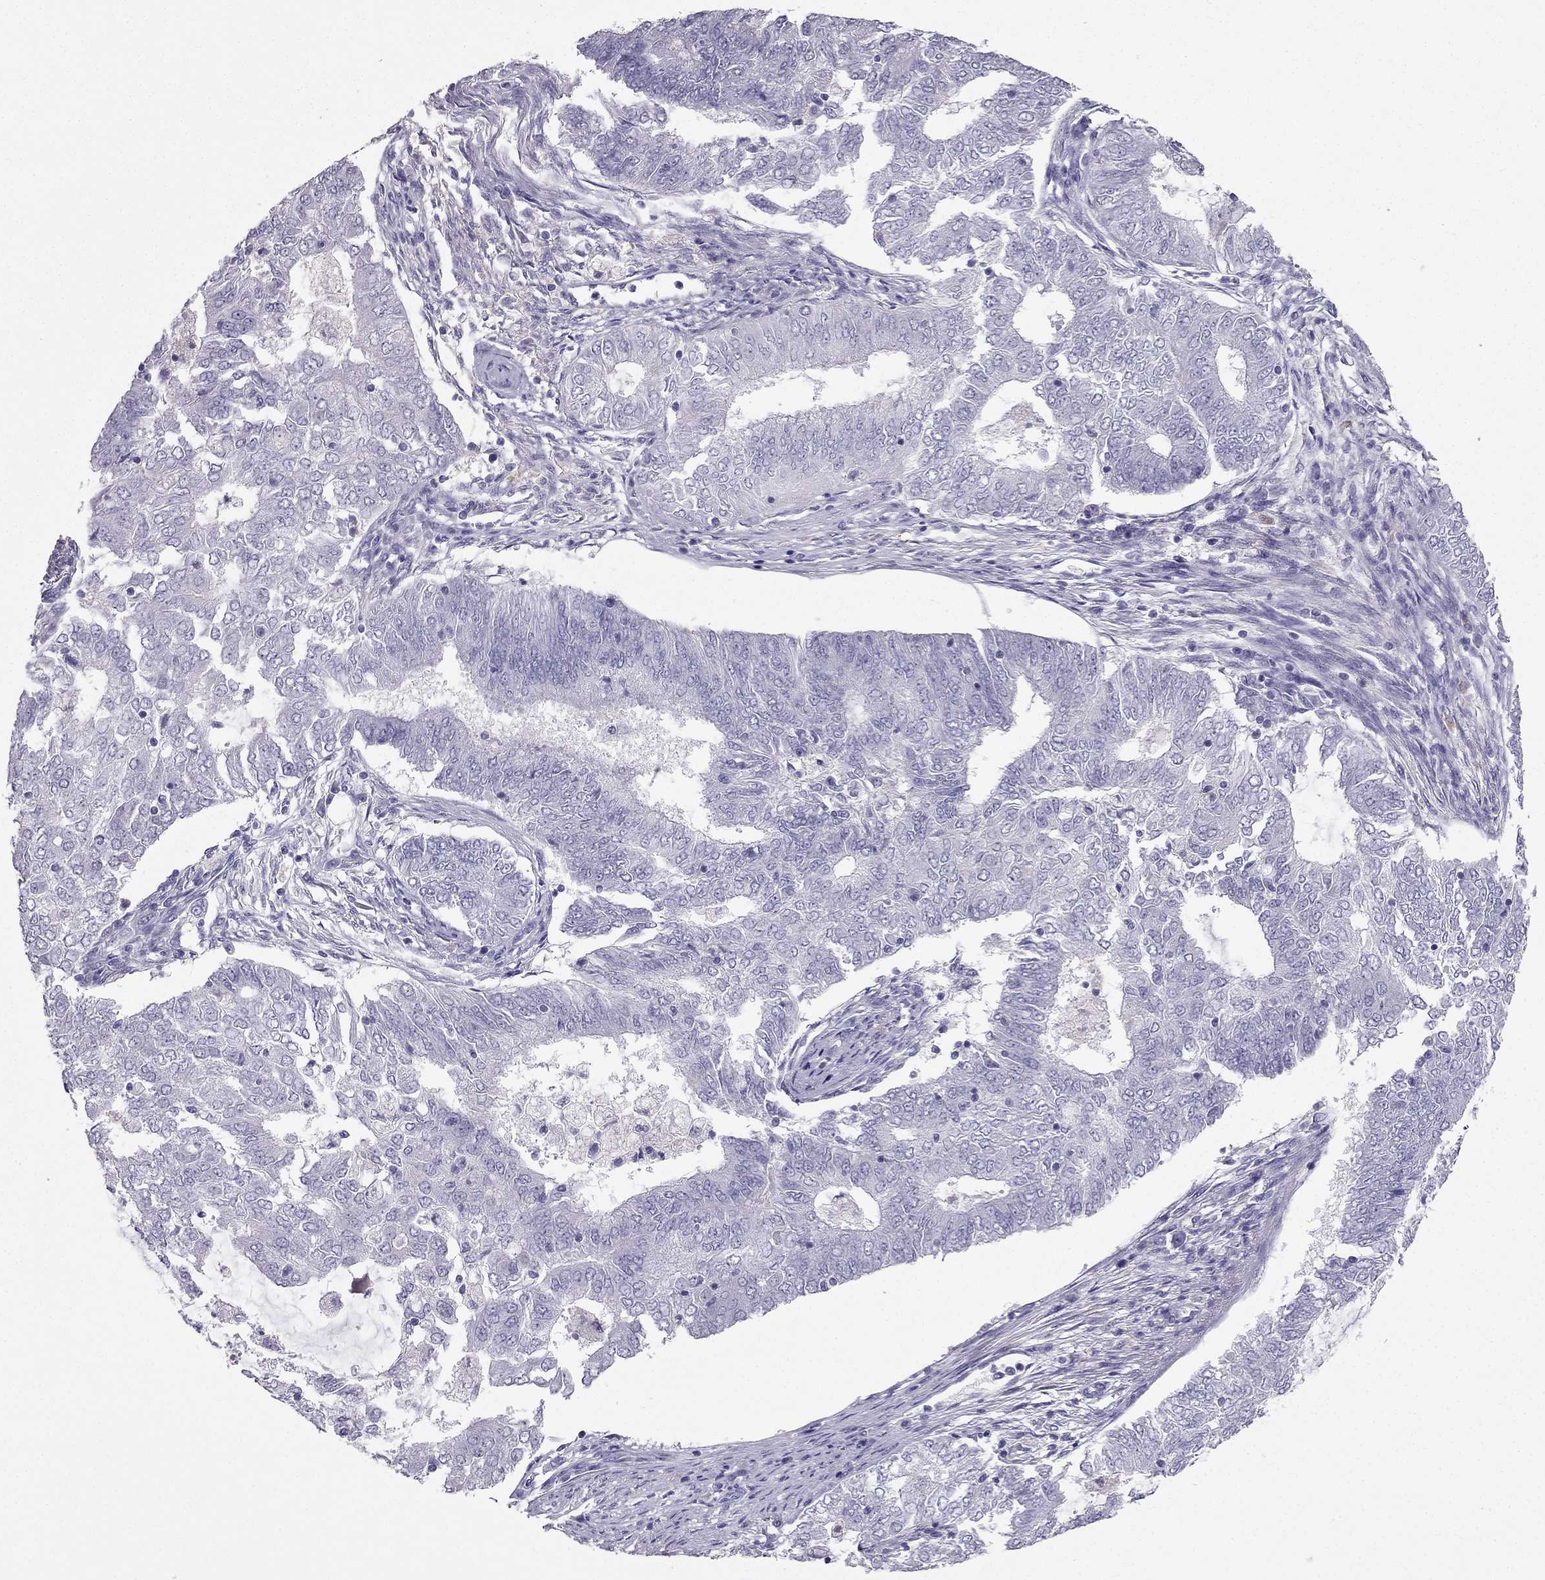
{"staining": {"intensity": "negative", "quantity": "none", "location": "none"}, "tissue": "endometrial cancer", "cell_type": "Tumor cells", "image_type": "cancer", "snomed": [{"axis": "morphology", "description": "Adenocarcinoma, NOS"}, {"axis": "topography", "description": "Endometrium"}], "caption": "Tumor cells are negative for protein expression in human adenocarcinoma (endometrial). (Immunohistochemistry (ihc), brightfield microscopy, high magnification).", "gene": "LMTK3", "patient": {"sex": "female", "age": 62}}